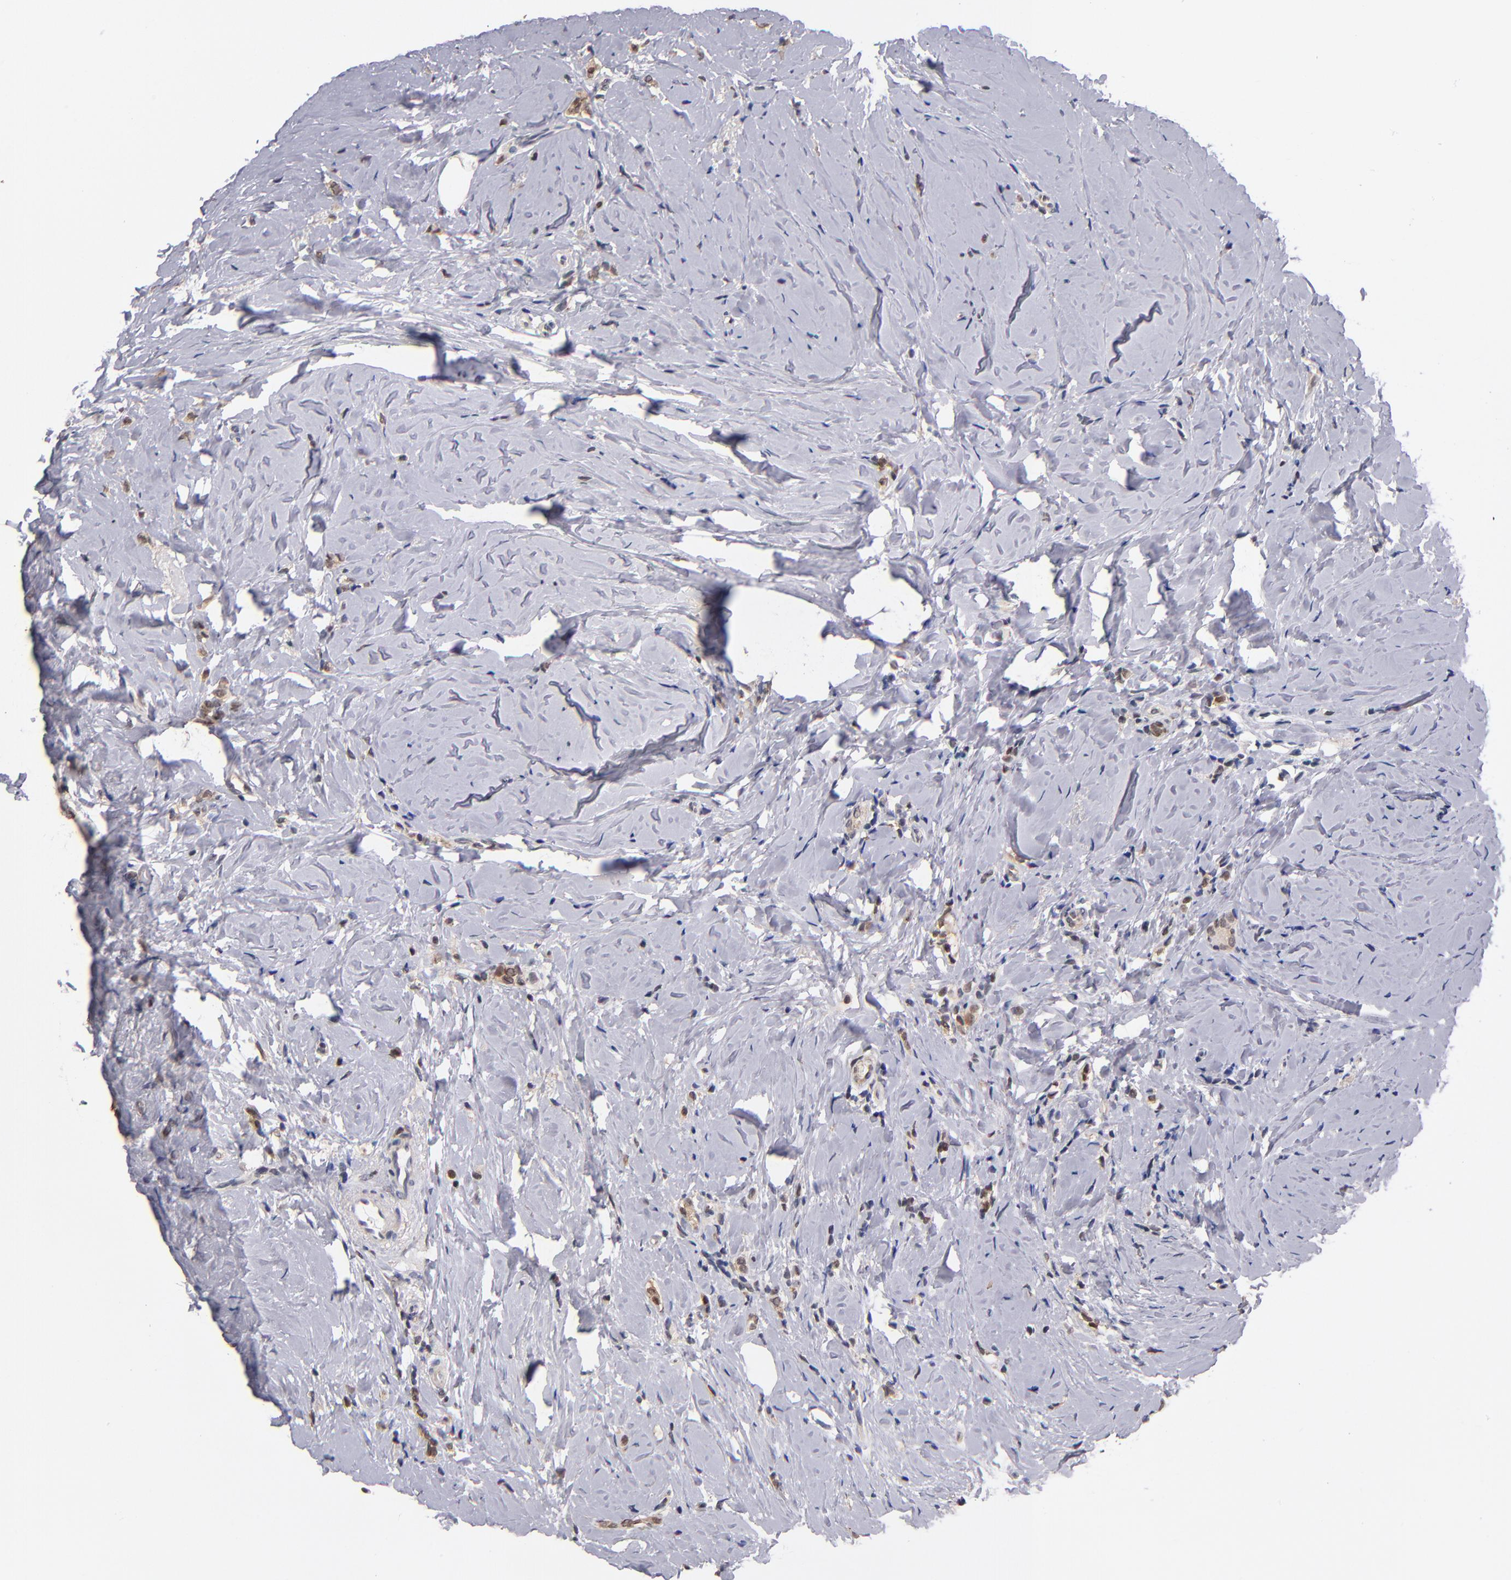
{"staining": {"intensity": "weak", "quantity": ">75%", "location": "cytoplasmic/membranous"}, "tissue": "breast cancer", "cell_type": "Tumor cells", "image_type": "cancer", "snomed": [{"axis": "morphology", "description": "Lobular carcinoma"}, {"axis": "topography", "description": "Breast"}], "caption": "Tumor cells demonstrate low levels of weak cytoplasmic/membranous staining in about >75% of cells in human breast cancer.", "gene": "PSMD10", "patient": {"sex": "female", "age": 64}}